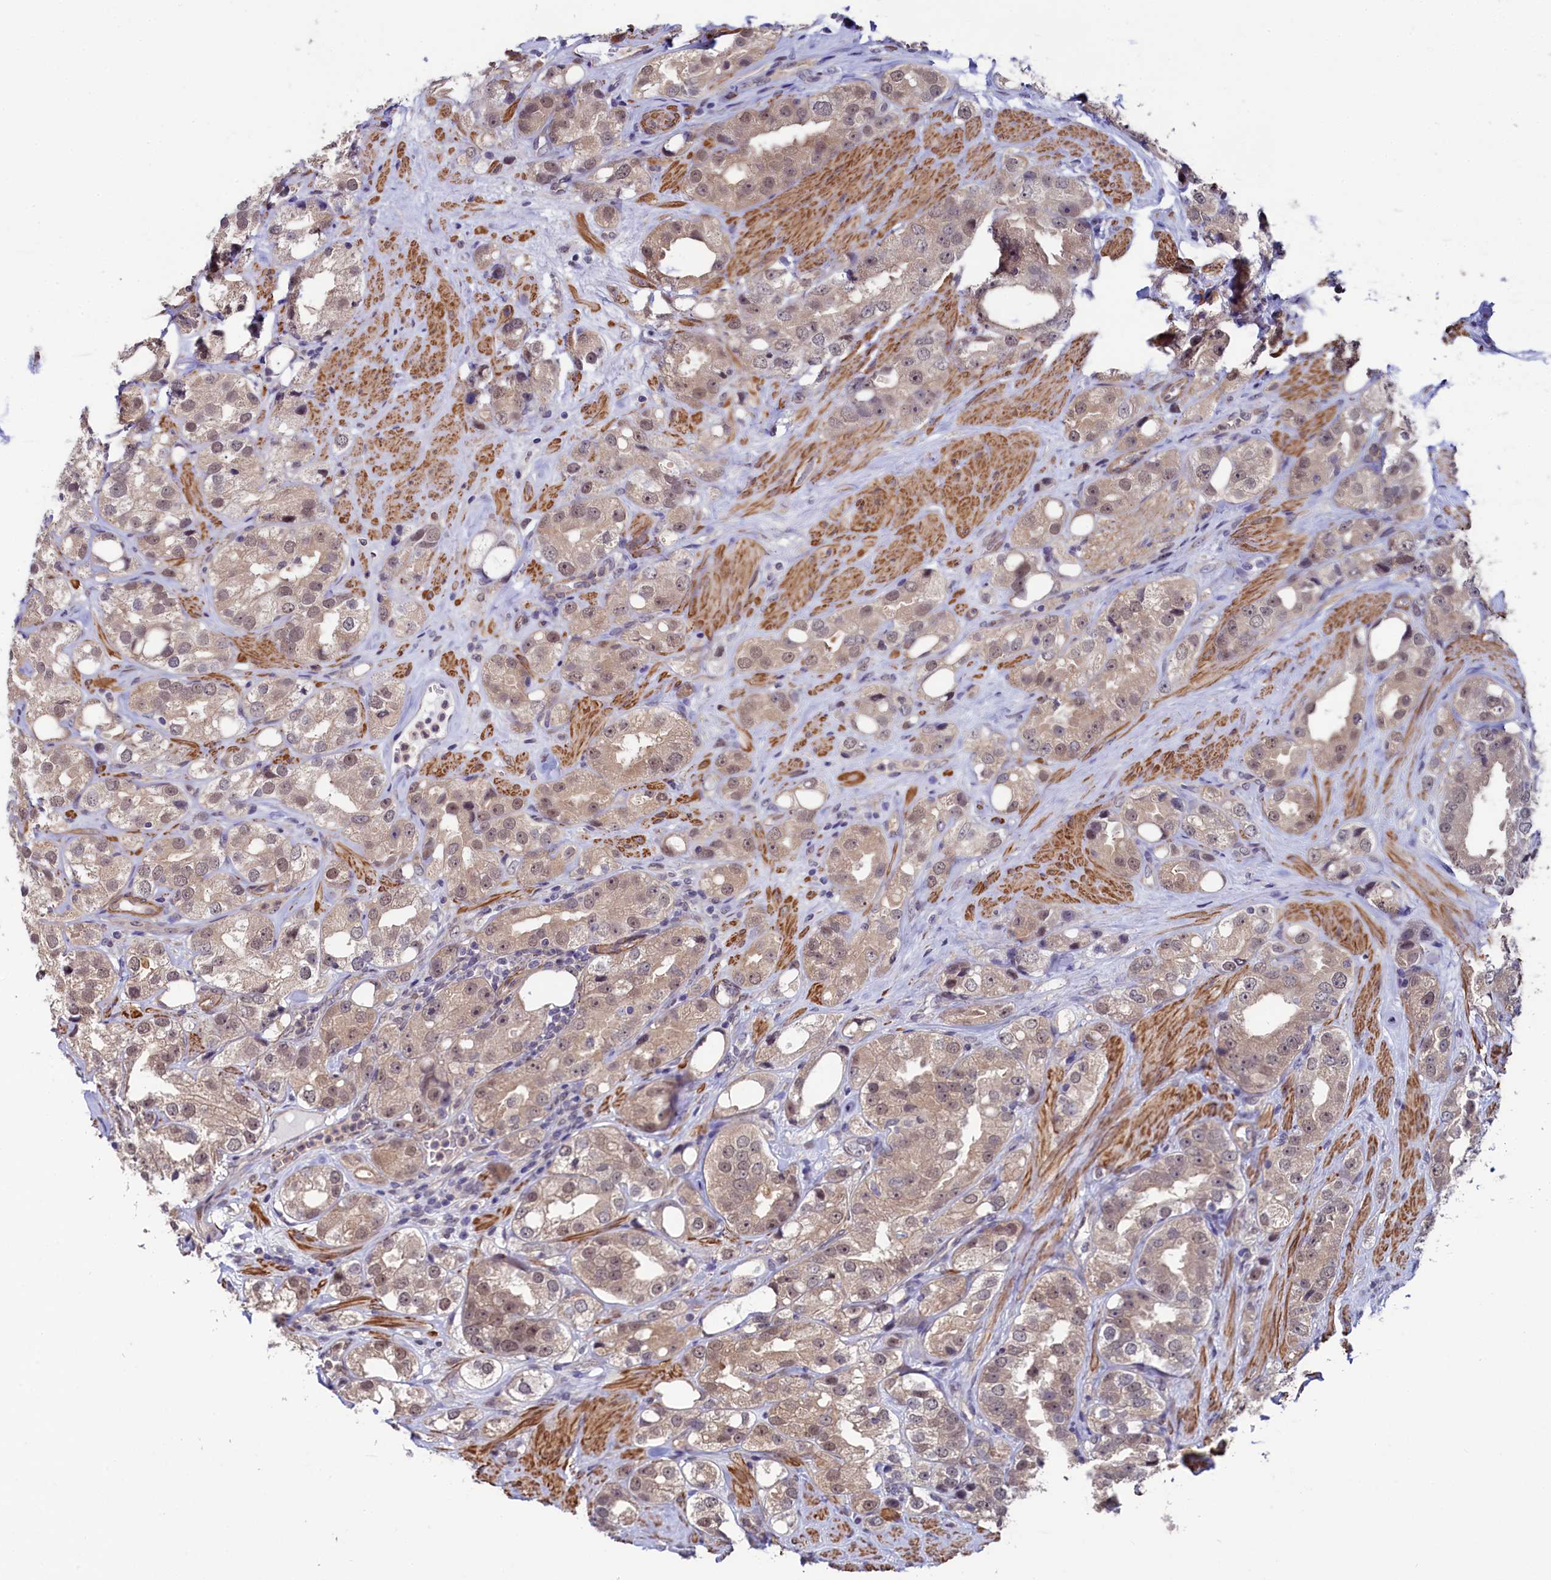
{"staining": {"intensity": "weak", "quantity": ">75%", "location": "cytoplasmic/membranous,nuclear"}, "tissue": "prostate cancer", "cell_type": "Tumor cells", "image_type": "cancer", "snomed": [{"axis": "morphology", "description": "Adenocarcinoma, NOS"}, {"axis": "topography", "description": "Prostate"}], "caption": "Protein staining of prostate cancer (adenocarcinoma) tissue reveals weak cytoplasmic/membranous and nuclear staining in approximately >75% of tumor cells. The staining was performed using DAB to visualize the protein expression in brown, while the nuclei were stained in blue with hematoxylin (Magnification: 20x).", "gene": "LEO1", "patient": {"sex": "male", "age": 79}}